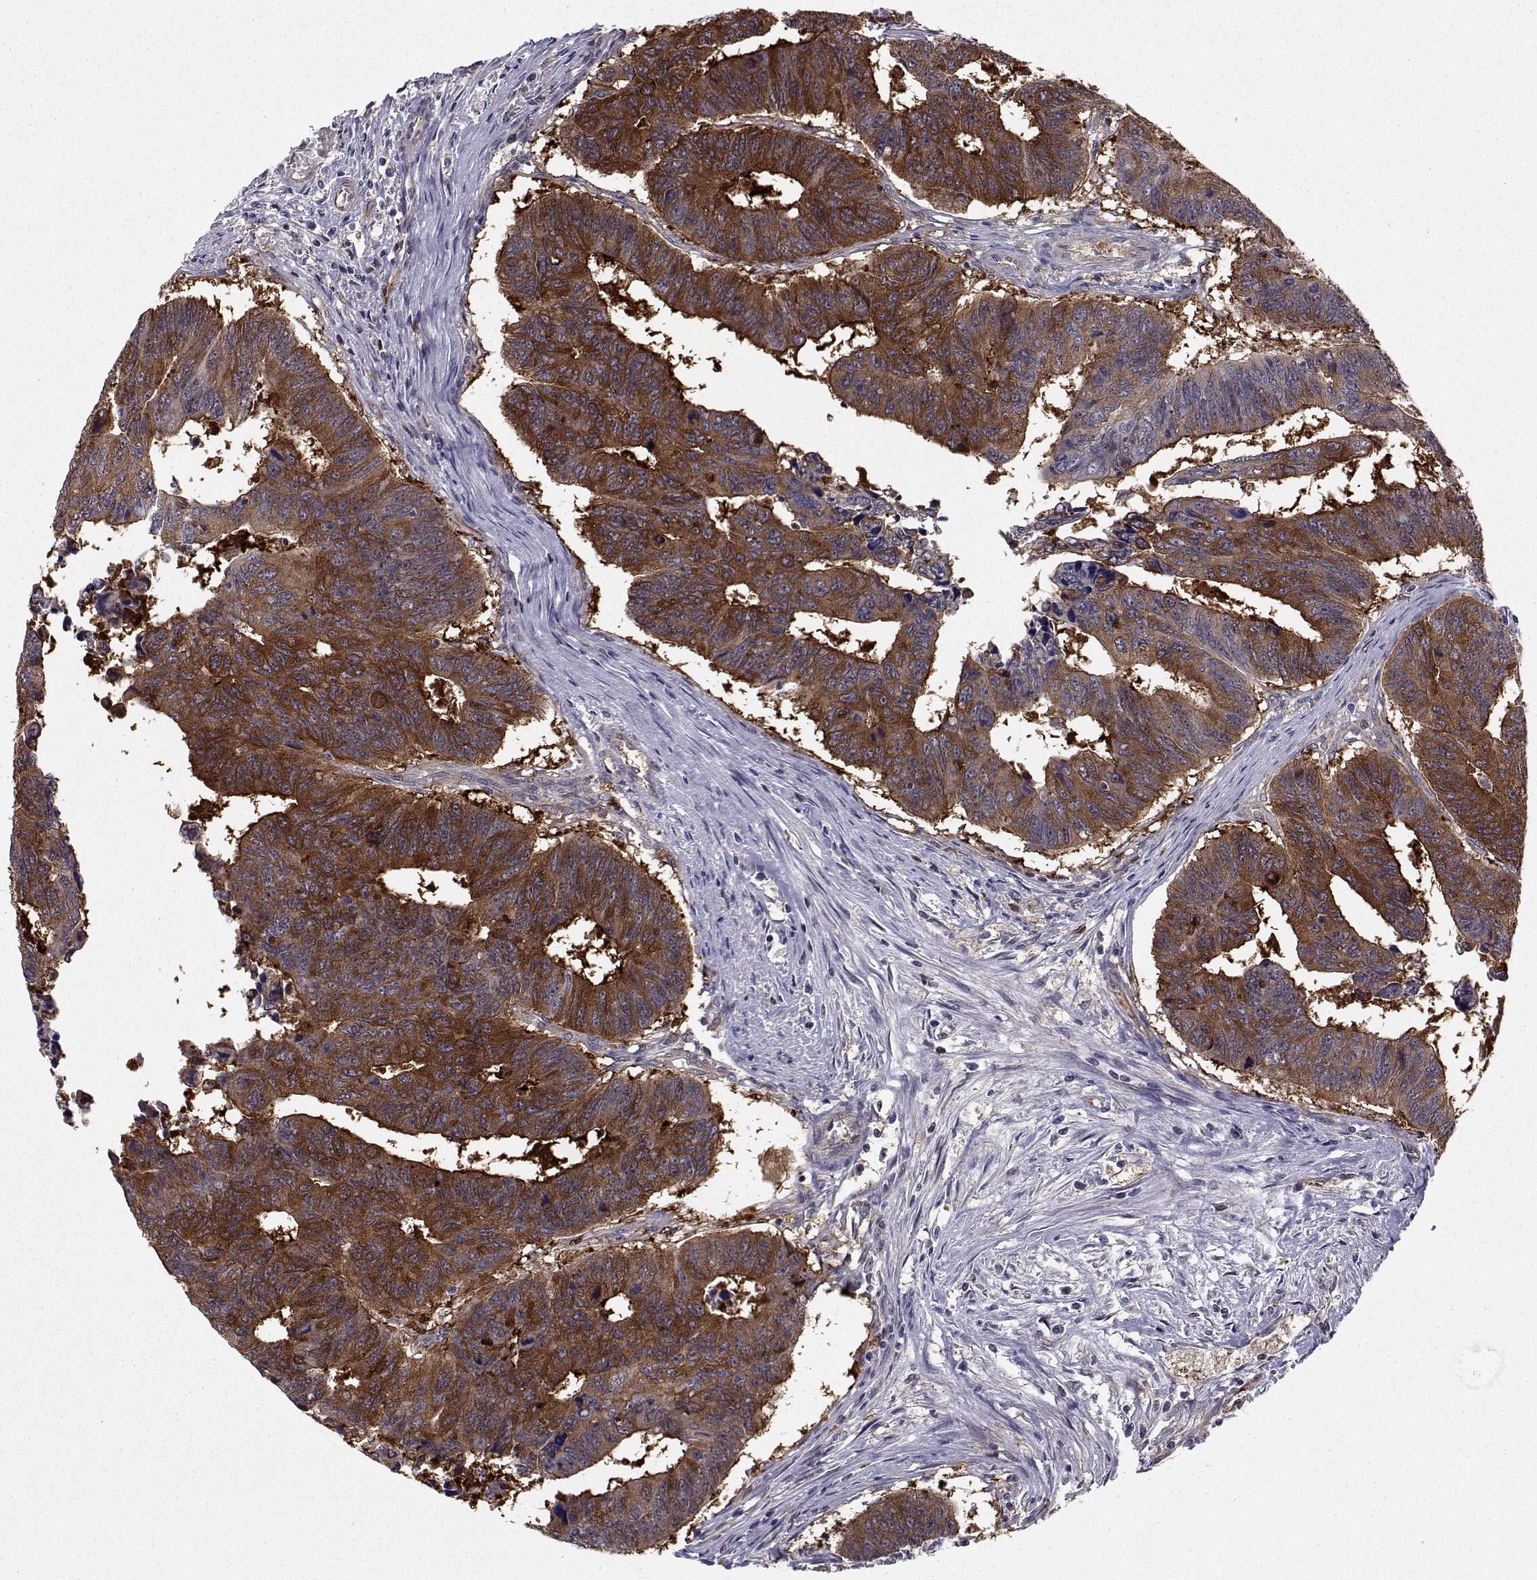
{"staining": {"intensity": "strong", "quantity": "25%-75%", "location": "cytoplasmic/membranous"}, "tissue": "colorectal cancer", "cell_type": "Tumor cells", "image_type": "cancer", "snomed": [{"axis": "morphology", "description": "Adenocarcinoma, NOS"}, {"axis": "topography", "description": "Rectum"}], "caption": "Immunohistochemistry (DAB (3,3'-diaminobenzidine)) staining of colorectal cancer (adenocarcinoma) displays strong cytoplasmic/membranous protein expression in about 25%-75% of tumor cells.", "gene": "HSP90AB1", "patient": {"sex": "female", "age": 85}}